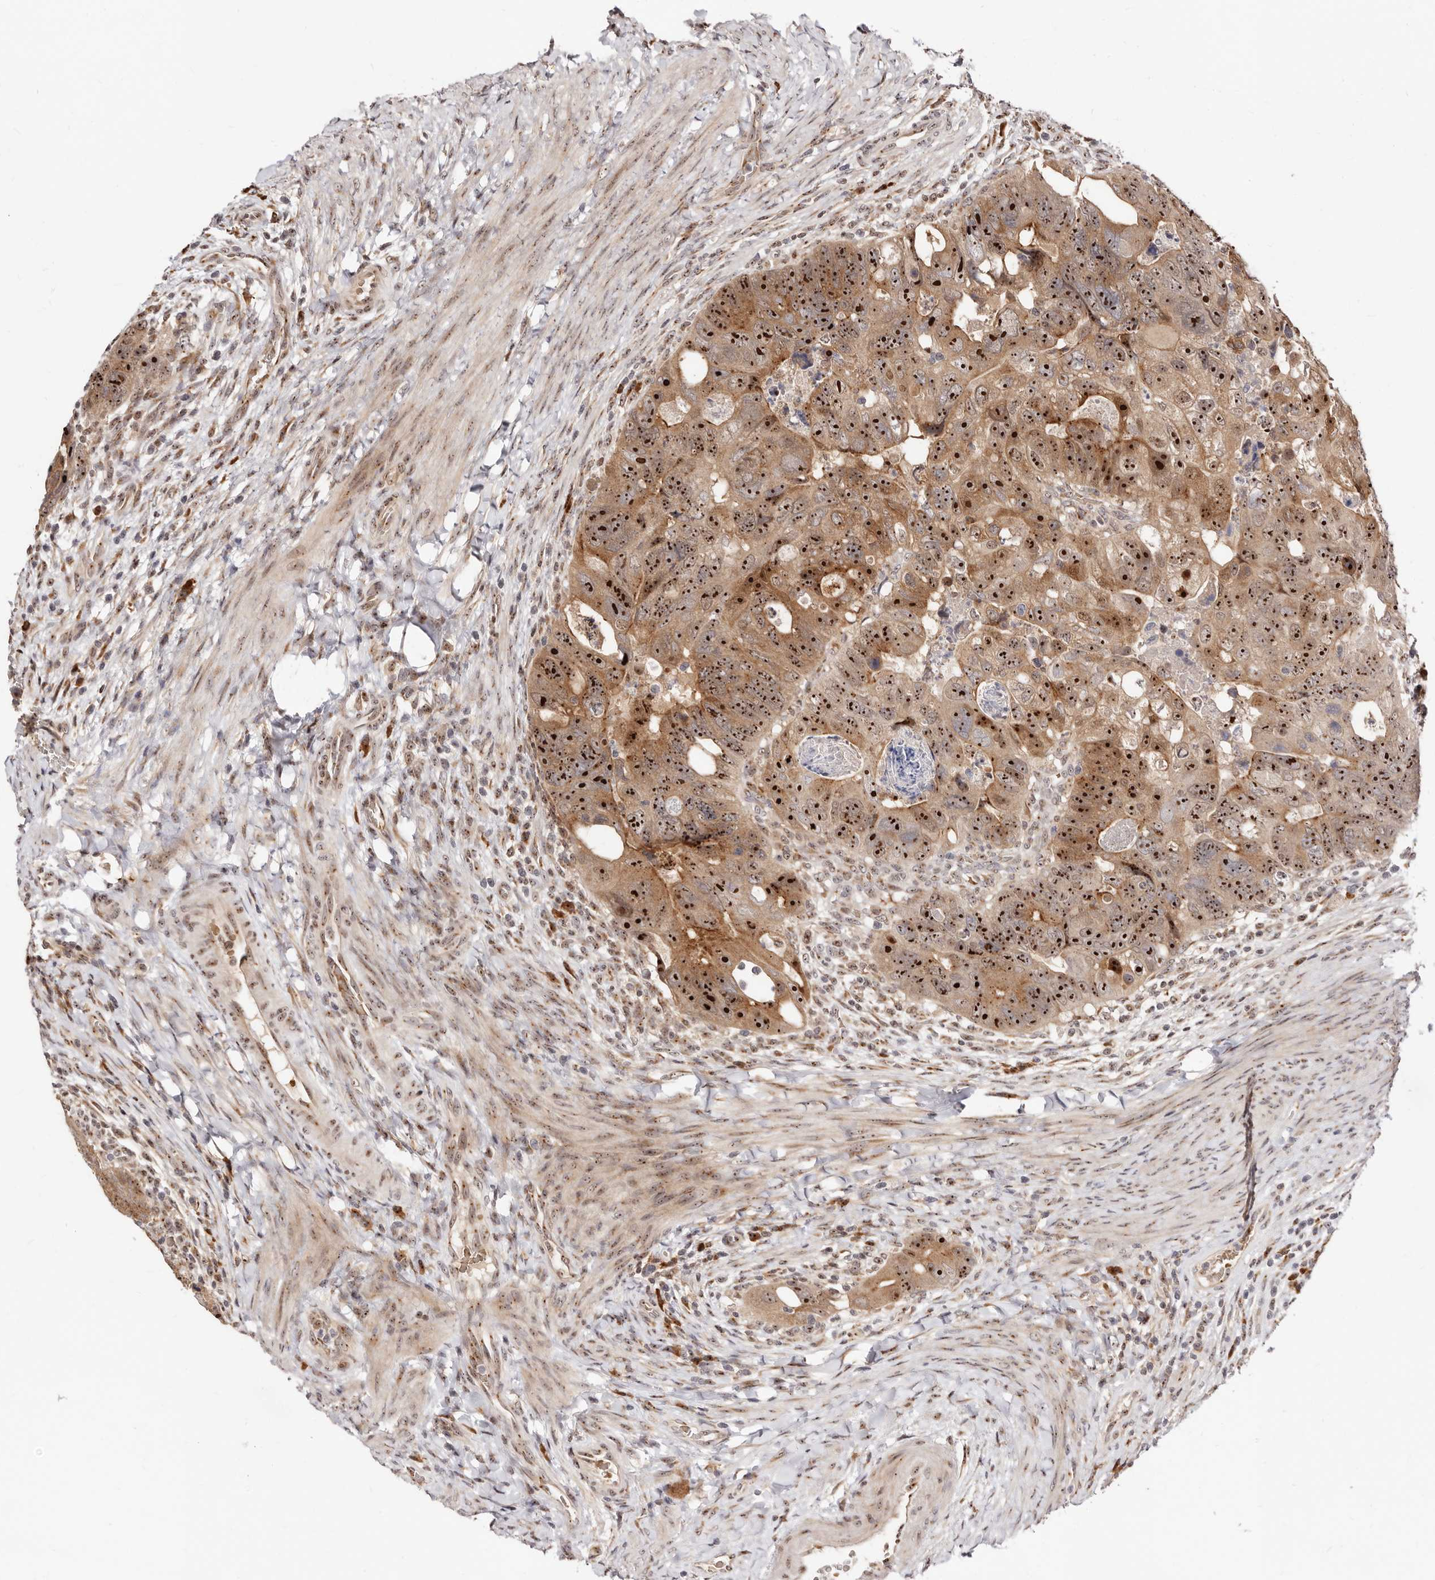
{"staining": {"intensity": "strong", "quantity": ">75%", "location": "cytoplasmic/membranous,nuclear"}, "tissue": "colorectal cancer", "cell_type": "Tumor cells", "image_type": "cancer", "snomed": [{"axis": "morphology", "description": "Adenocarcinoma, NOS"}, {"axis": "topography", "description": "Rectum"}], "caption": "Tumor cells display strong cytoplasmic/membranous and nuclear expression in approximately >75% of cells in colorectal cancer (adenocarcinoma). Using DAB (brown) and hematoxylin (blue) stains, captured at high magnification using brightfield microscopy.", "gene": "APOL6", "patient": {"sex": "male", "age": 59}}